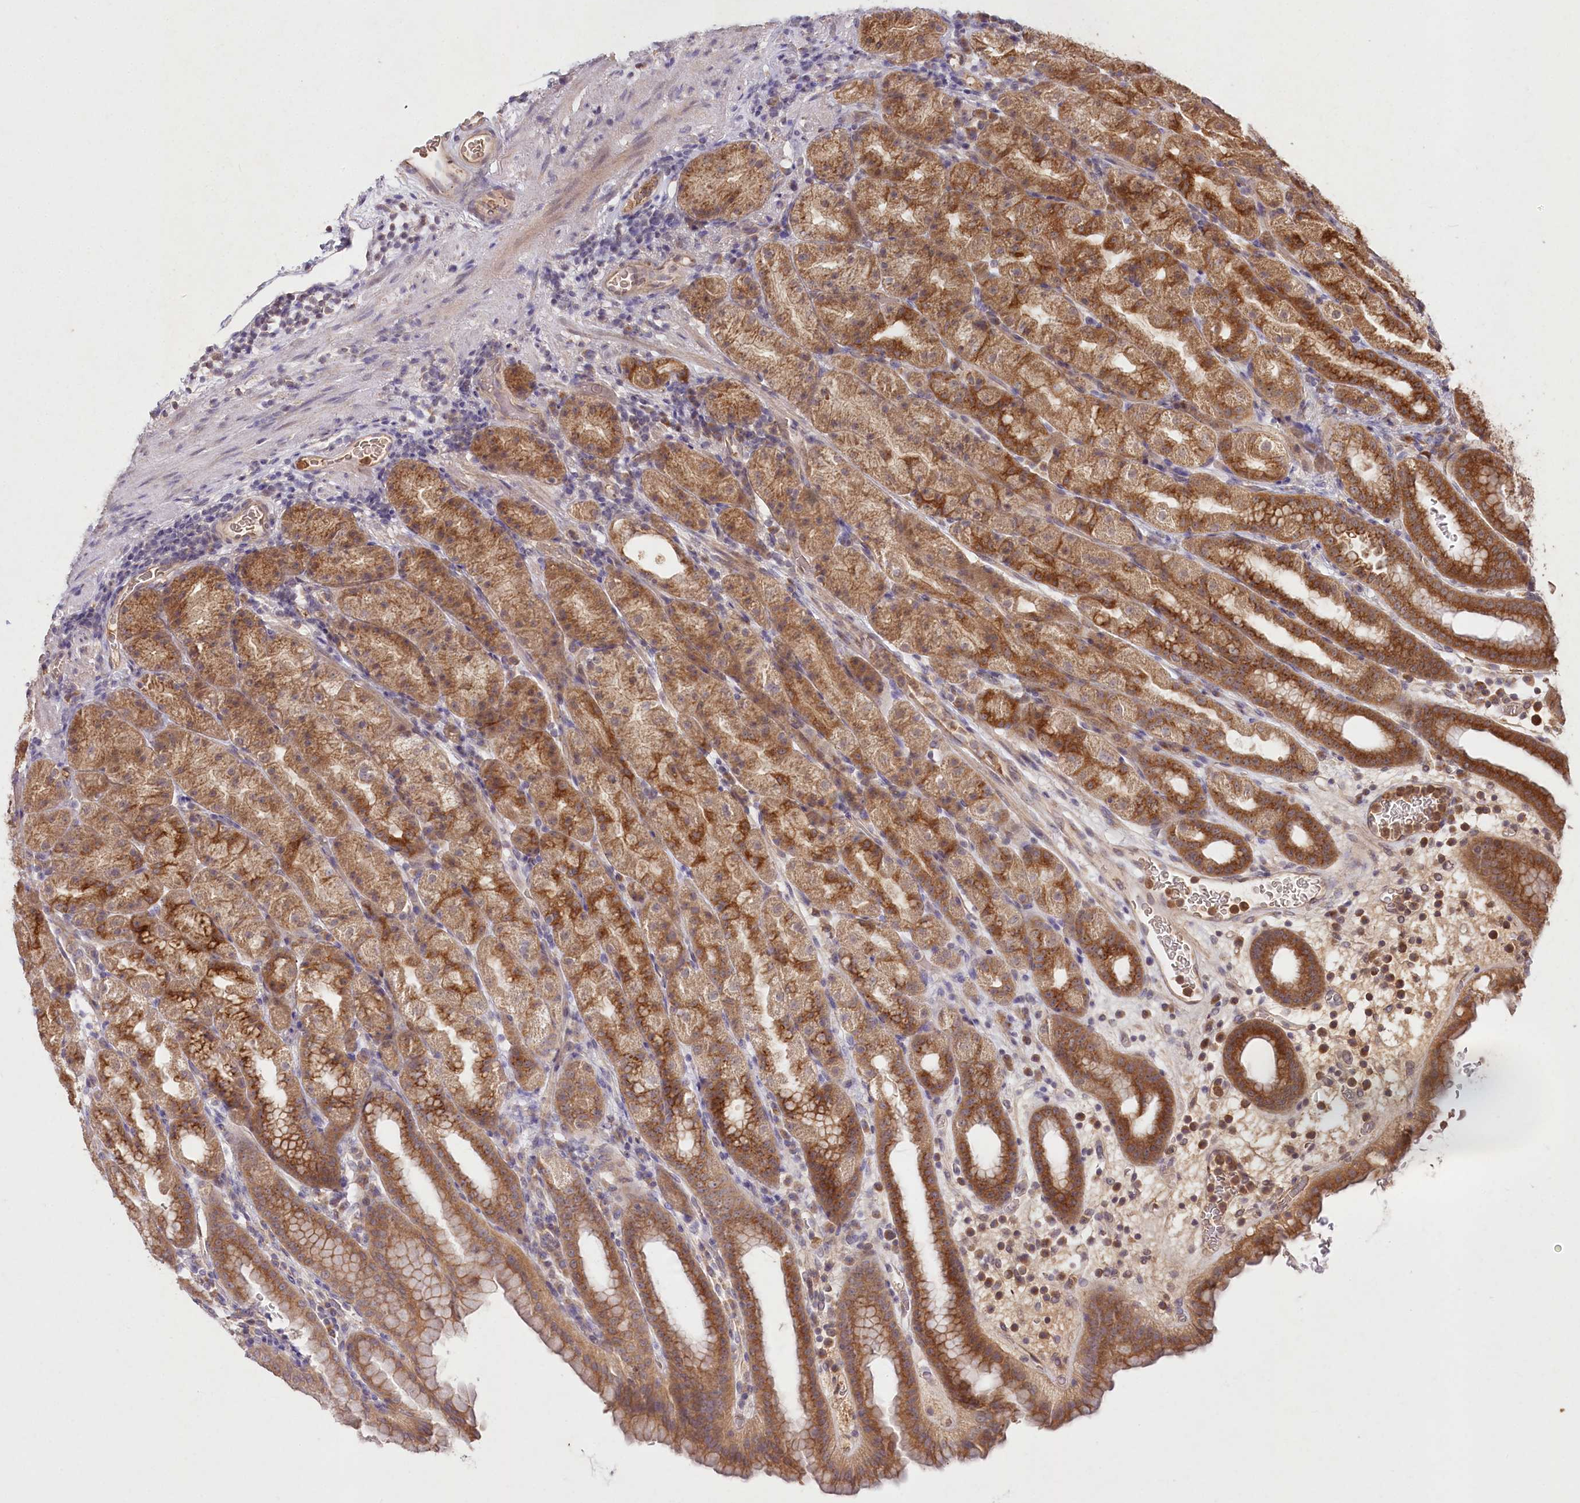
{"staining": {"intensity": "strong", "quantity": ">75%", "location": "cytoplasmic/membranous"}, "tissue": "stomach", "cell_type": "Glandular cells", "image_type": "normal", "snomed": [{"axis": "morphology", "description": "Normal tissue, NOS"}, {"axis": "topography", "description": "Stomach, upper"}], "caption": "Human stomach stained for a protein (brown) reveals strong cytoplasmic/membranous positive staining in approximately >75% of glandular cells.", "gene": "IRAK1BP1", "patient": {"sex": "male", "age": 68}}